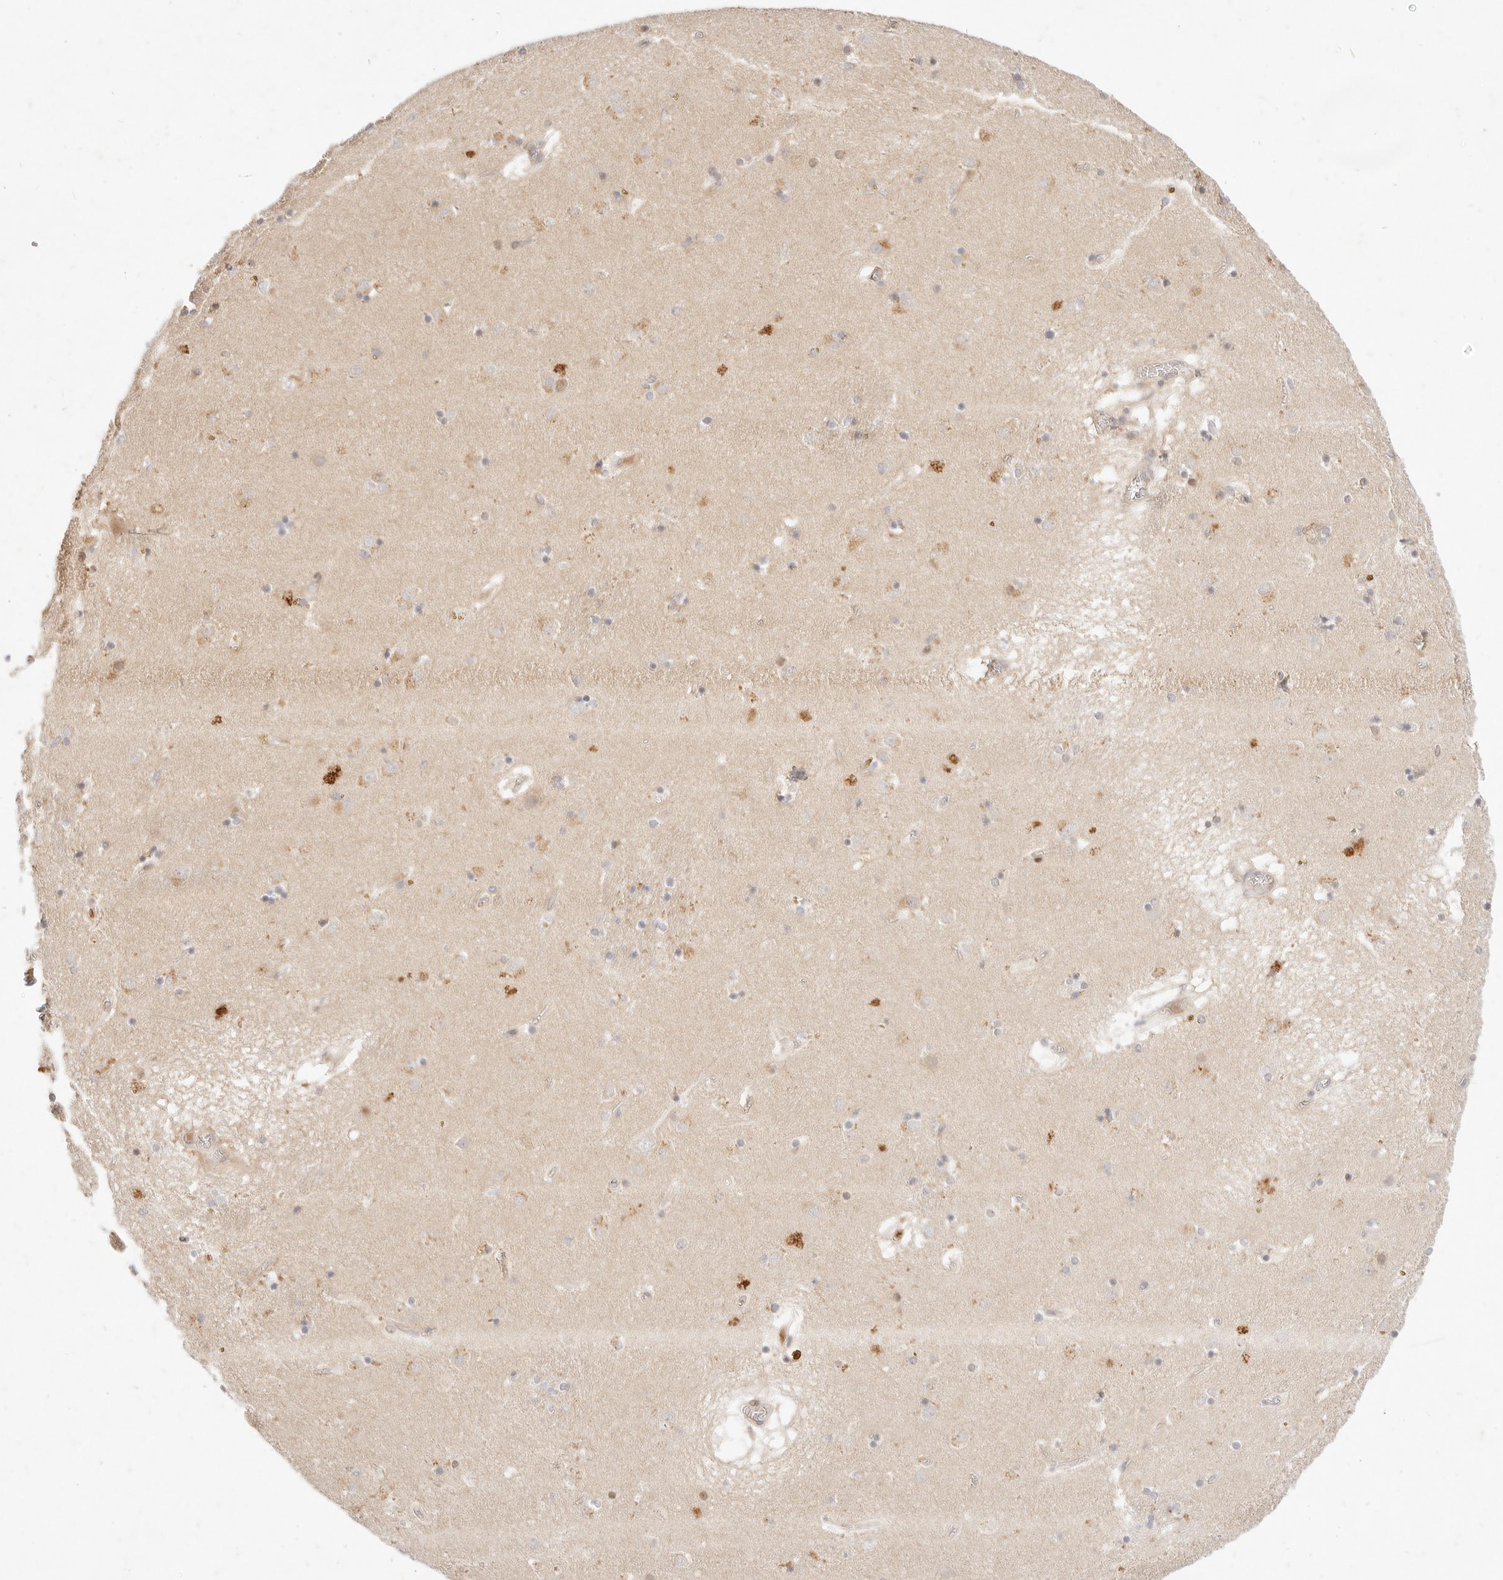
{"staining": {"intensity": "moderate", "quantity": "<25%", "location": "cytoplasmic/membranous,nuclear"}, "tissue": "caudate", "cell_type": "Glial cells", "image_type": "normal", "snomed": [{"axis": "morphology", "description": "Normal tissue, NOS"}, {"axis": "topography", "description": "Lateral ventricle wall"}], "caption": "The image shows immunohistochemical staining of normal caudate. There is moderate cytoplasmic/membranous,nuclear staining is present in approximately <25% of glial cells.", "gene": "ASCL3", "patient": {"sex": "male", "age": 70}}